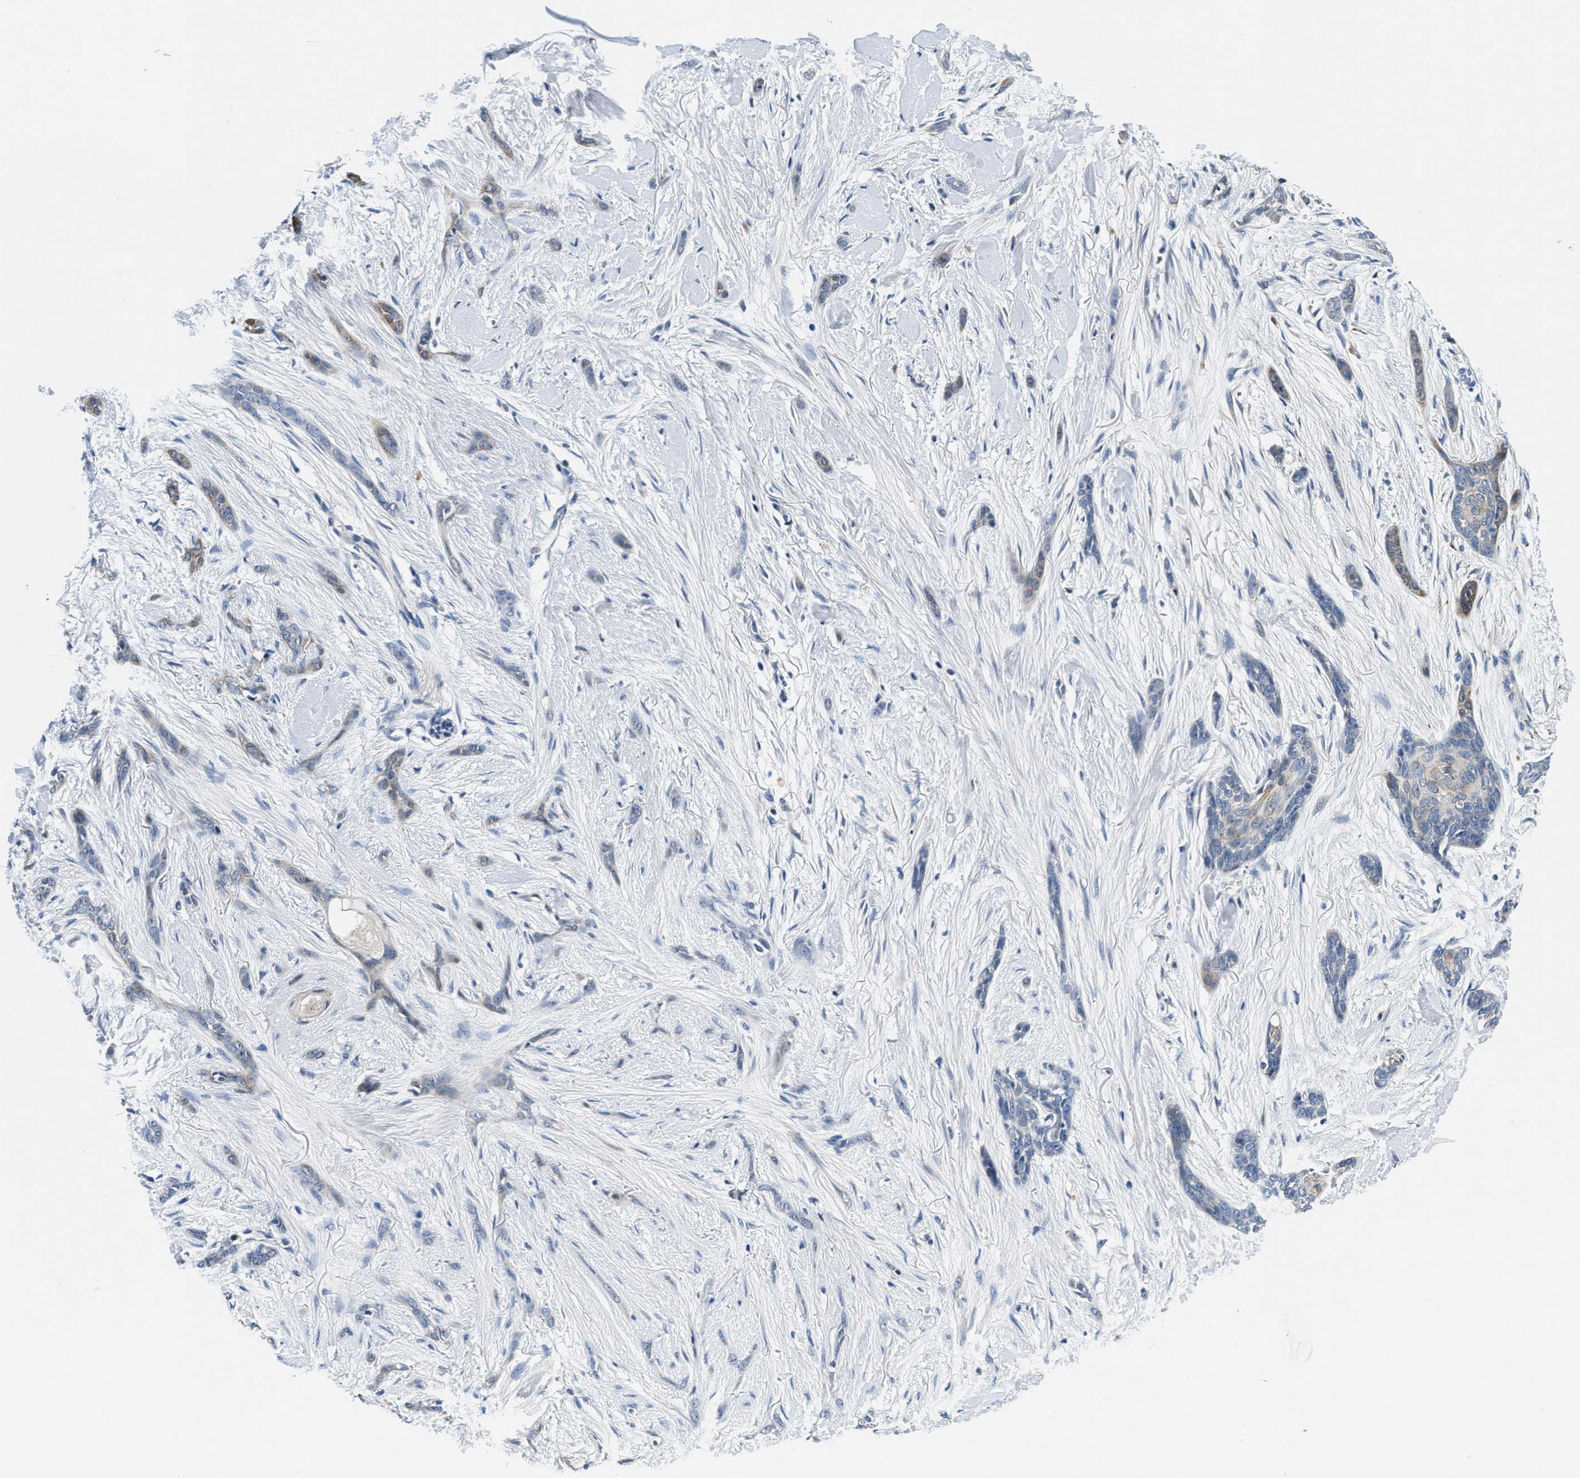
{"staining": {"intensity": "moderate", "quantity": "<25%", "location": "cytoplasmic/membranous"}, "tissue": "skin cancer", "cell_type": "Tumor cells", "image_type": "cancer", "snomed": [{"axis": "morphology", "description": "Basal cell carcinoma"}, {"axis": "morphology", "description": "Adnexal tumor, benign"}, {"axis": "topography", "description": "Skin"}], "caption": "Protein staining shows moderate cytoplasmic/membranous expression in about <25% of tumor cells in skin cancer (benign adnexal tumor). The staining is performed using DAB brown chromogen to label protein expression. The nuclei are counter-stained blue using hematoxylin.", "gene": "ALDH3A2", "patient": {"sex": "female", "age": 42}}